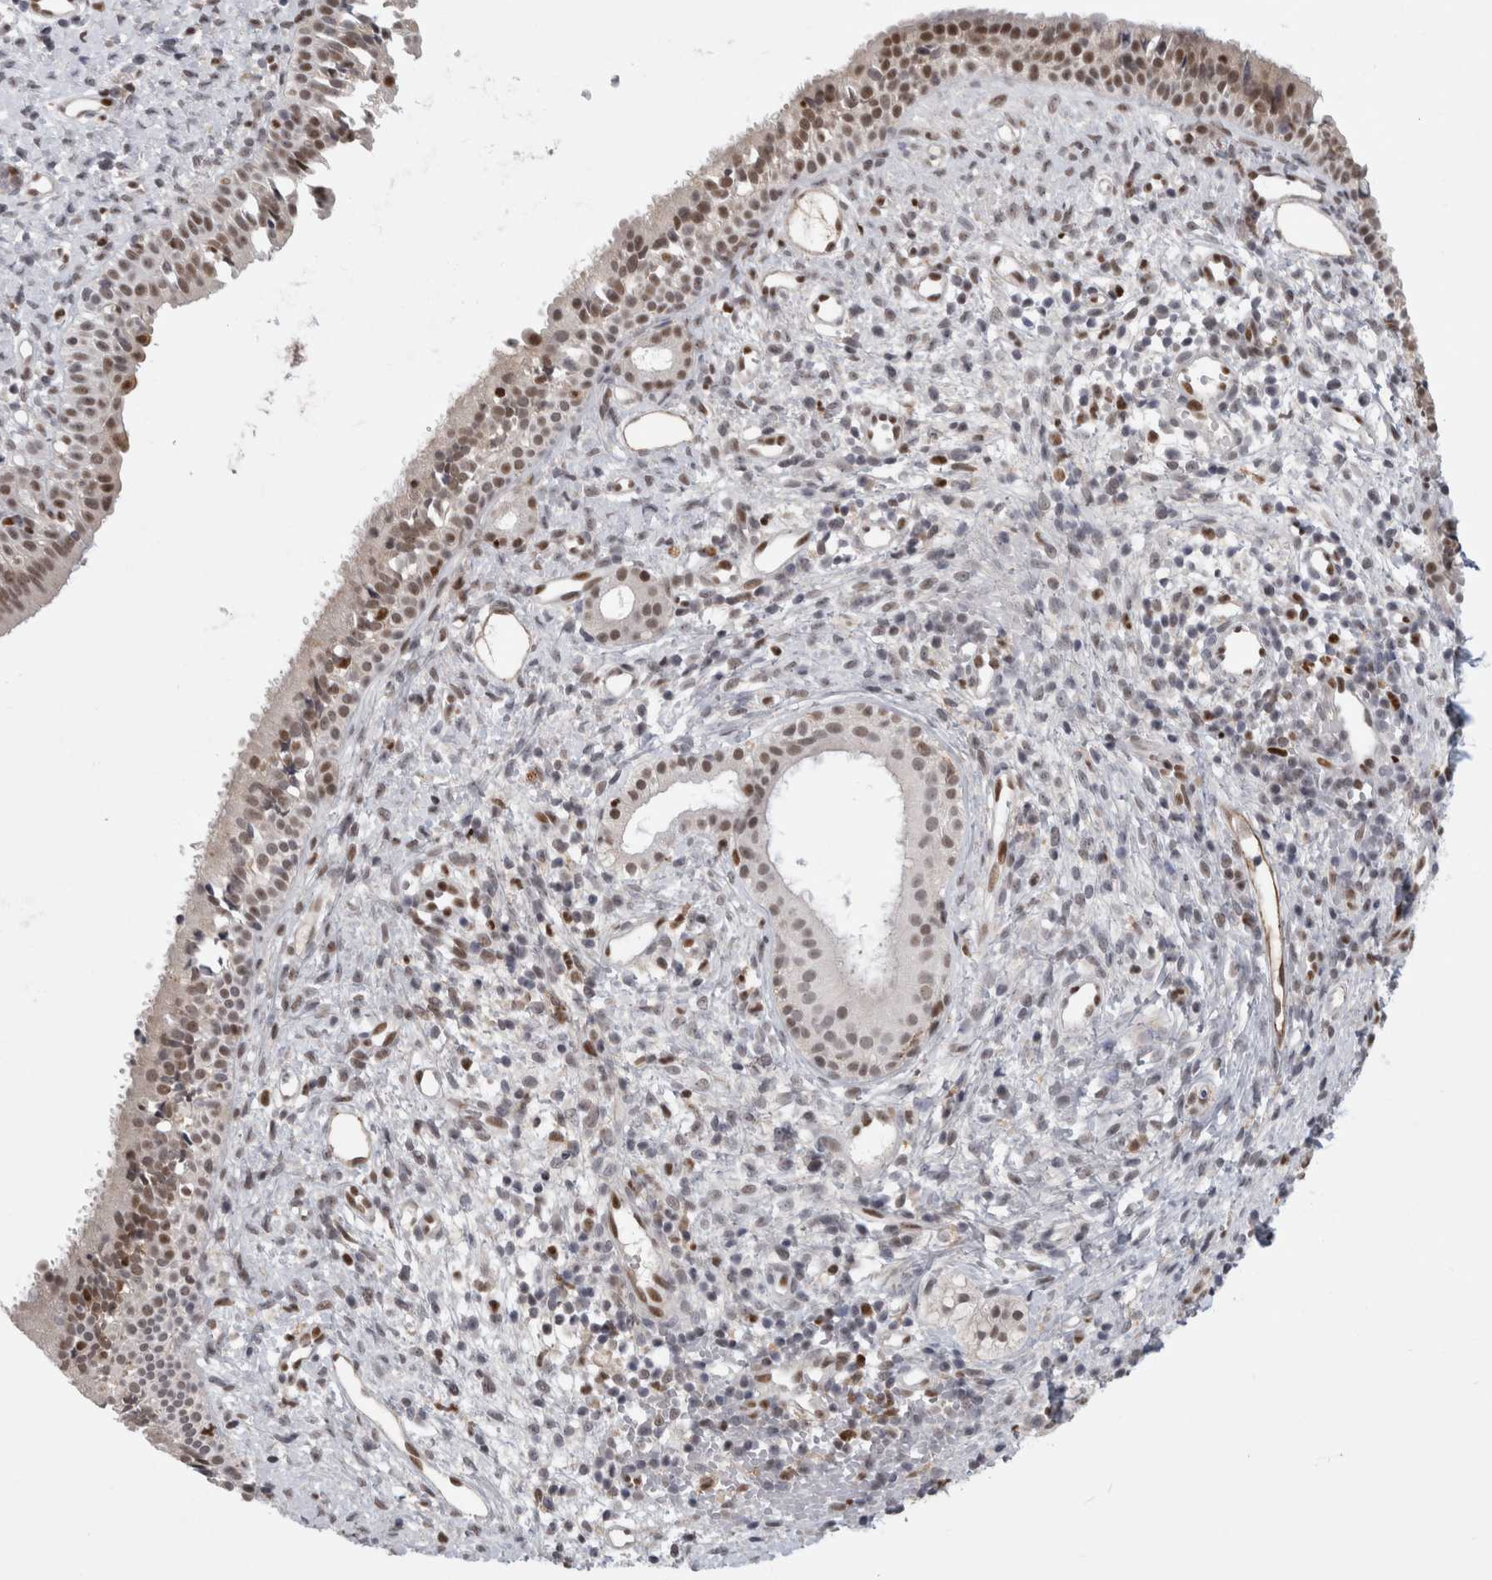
{"staining": {"intensity": "moderate", "quantity": "25%-75%", "location": "nuclear"}, "tissue": "nasopharynx", "cell_type": "Respiratory epithelial cells", "image_type": "normal", "snomed": [{"axis": "morphology", "description": "Normal tissue, NOS"}, {"axis": "topography", "description": "Nasopharynx"}], "caption": "A brown stain highlights moderate nuclear positivity of a protein in respiratory epithelial cells of benign nasopharynx. Immunohistochemistry stains the protein in brown and the nuclei are stained blue.", "gene": "SRARP", "patient": {"sex": "male", "age": 22}}